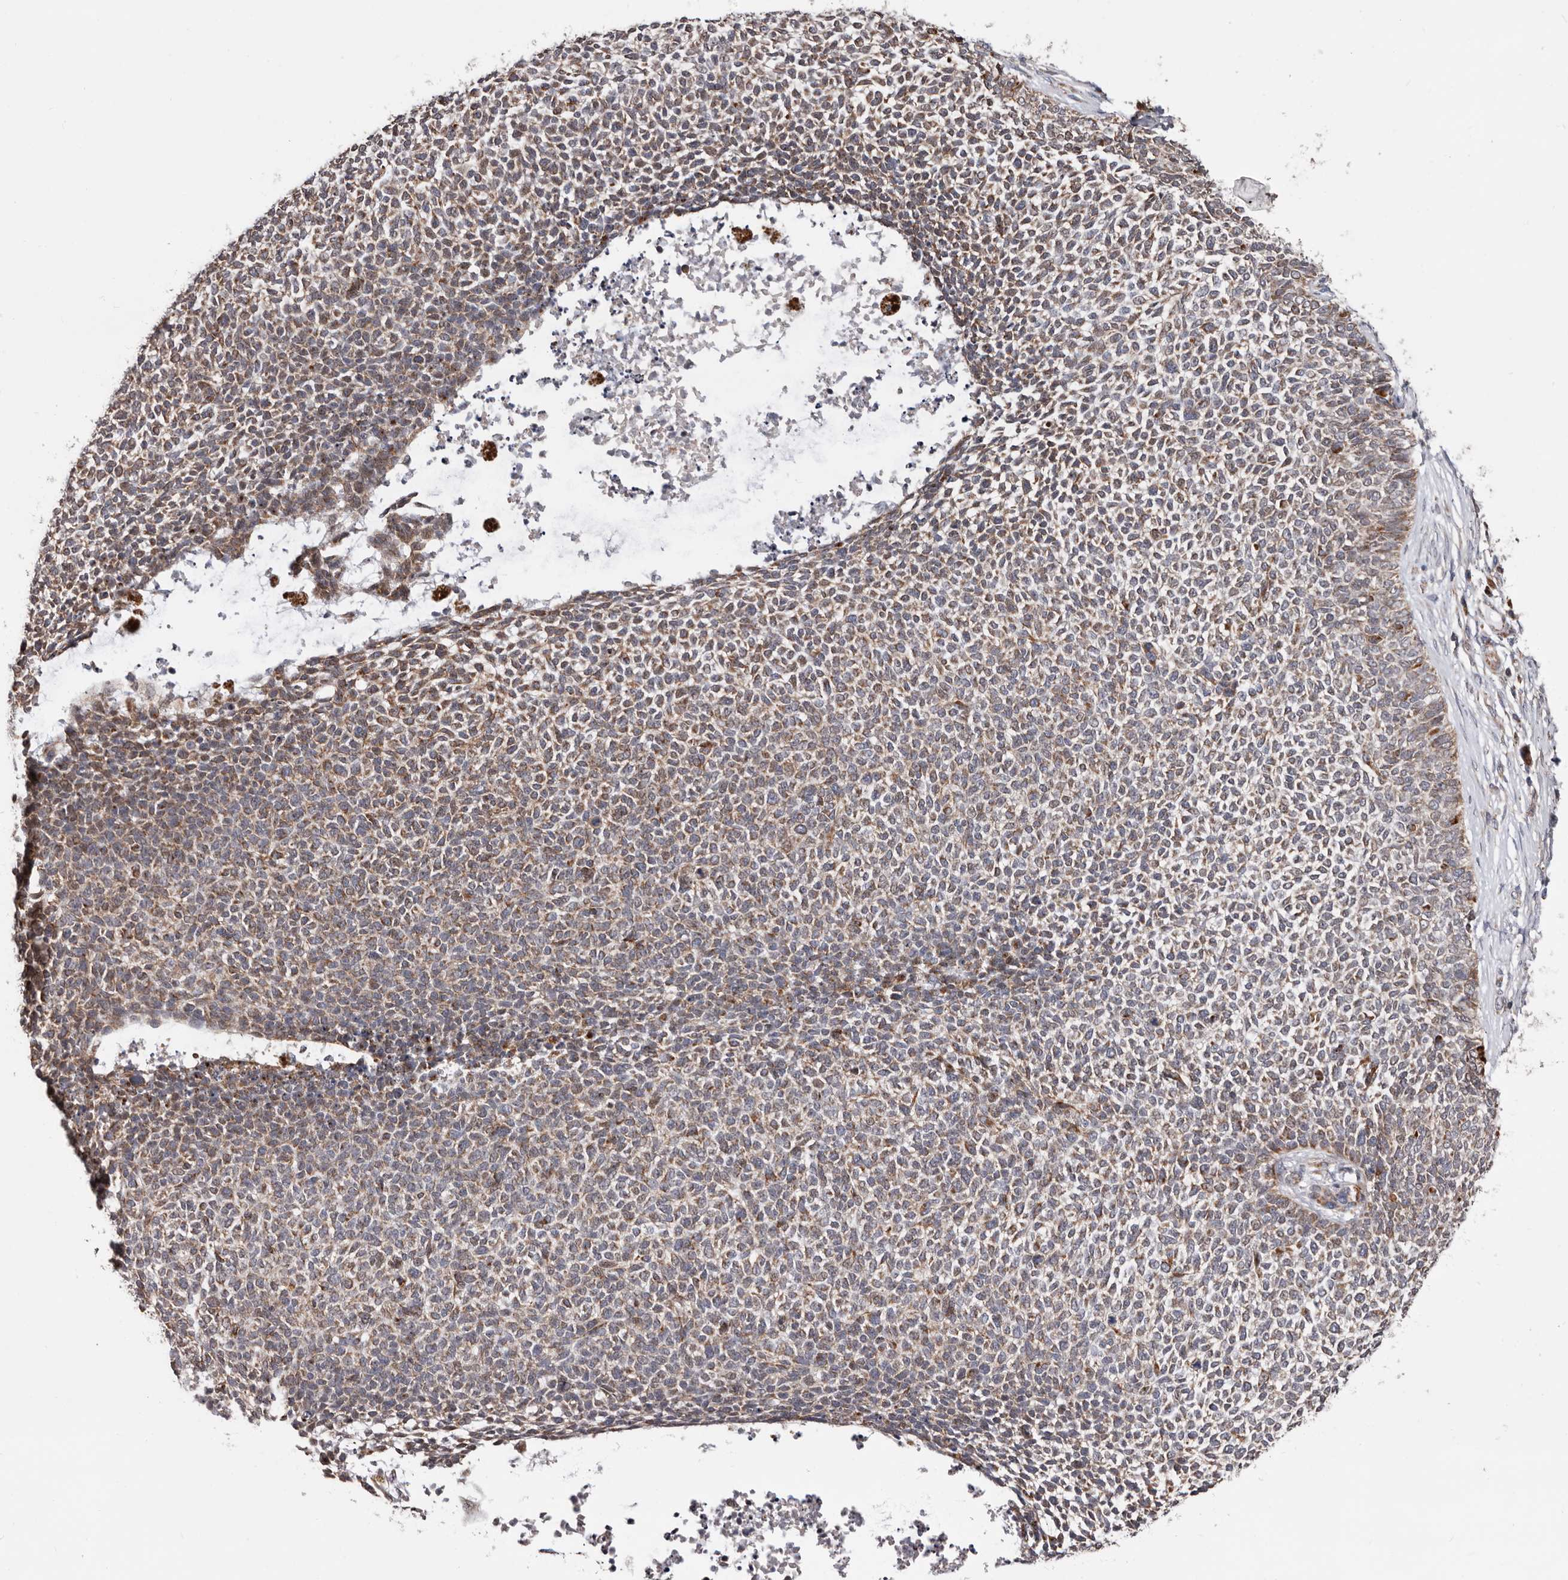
{"staining": {"intensity": "weak", "quantity": ">75%", "location": "cytoplasmic/membranous"}, "tissue": "skin cancer", "cell_type": "Tumor cells", "image_type": "cancer", "snomed": [{"axis": "morphology", "description": "Basal cell carcinoma"}, {"axis": "topography", "description": "Skin"}], "caption": "Skin basal cell carcinoma stained for a protein shows weak cytoplasmic/membranous positivity in tumor cells.", "gene": "MRPL18", "patient": {"sex": "female", "age": 84}}